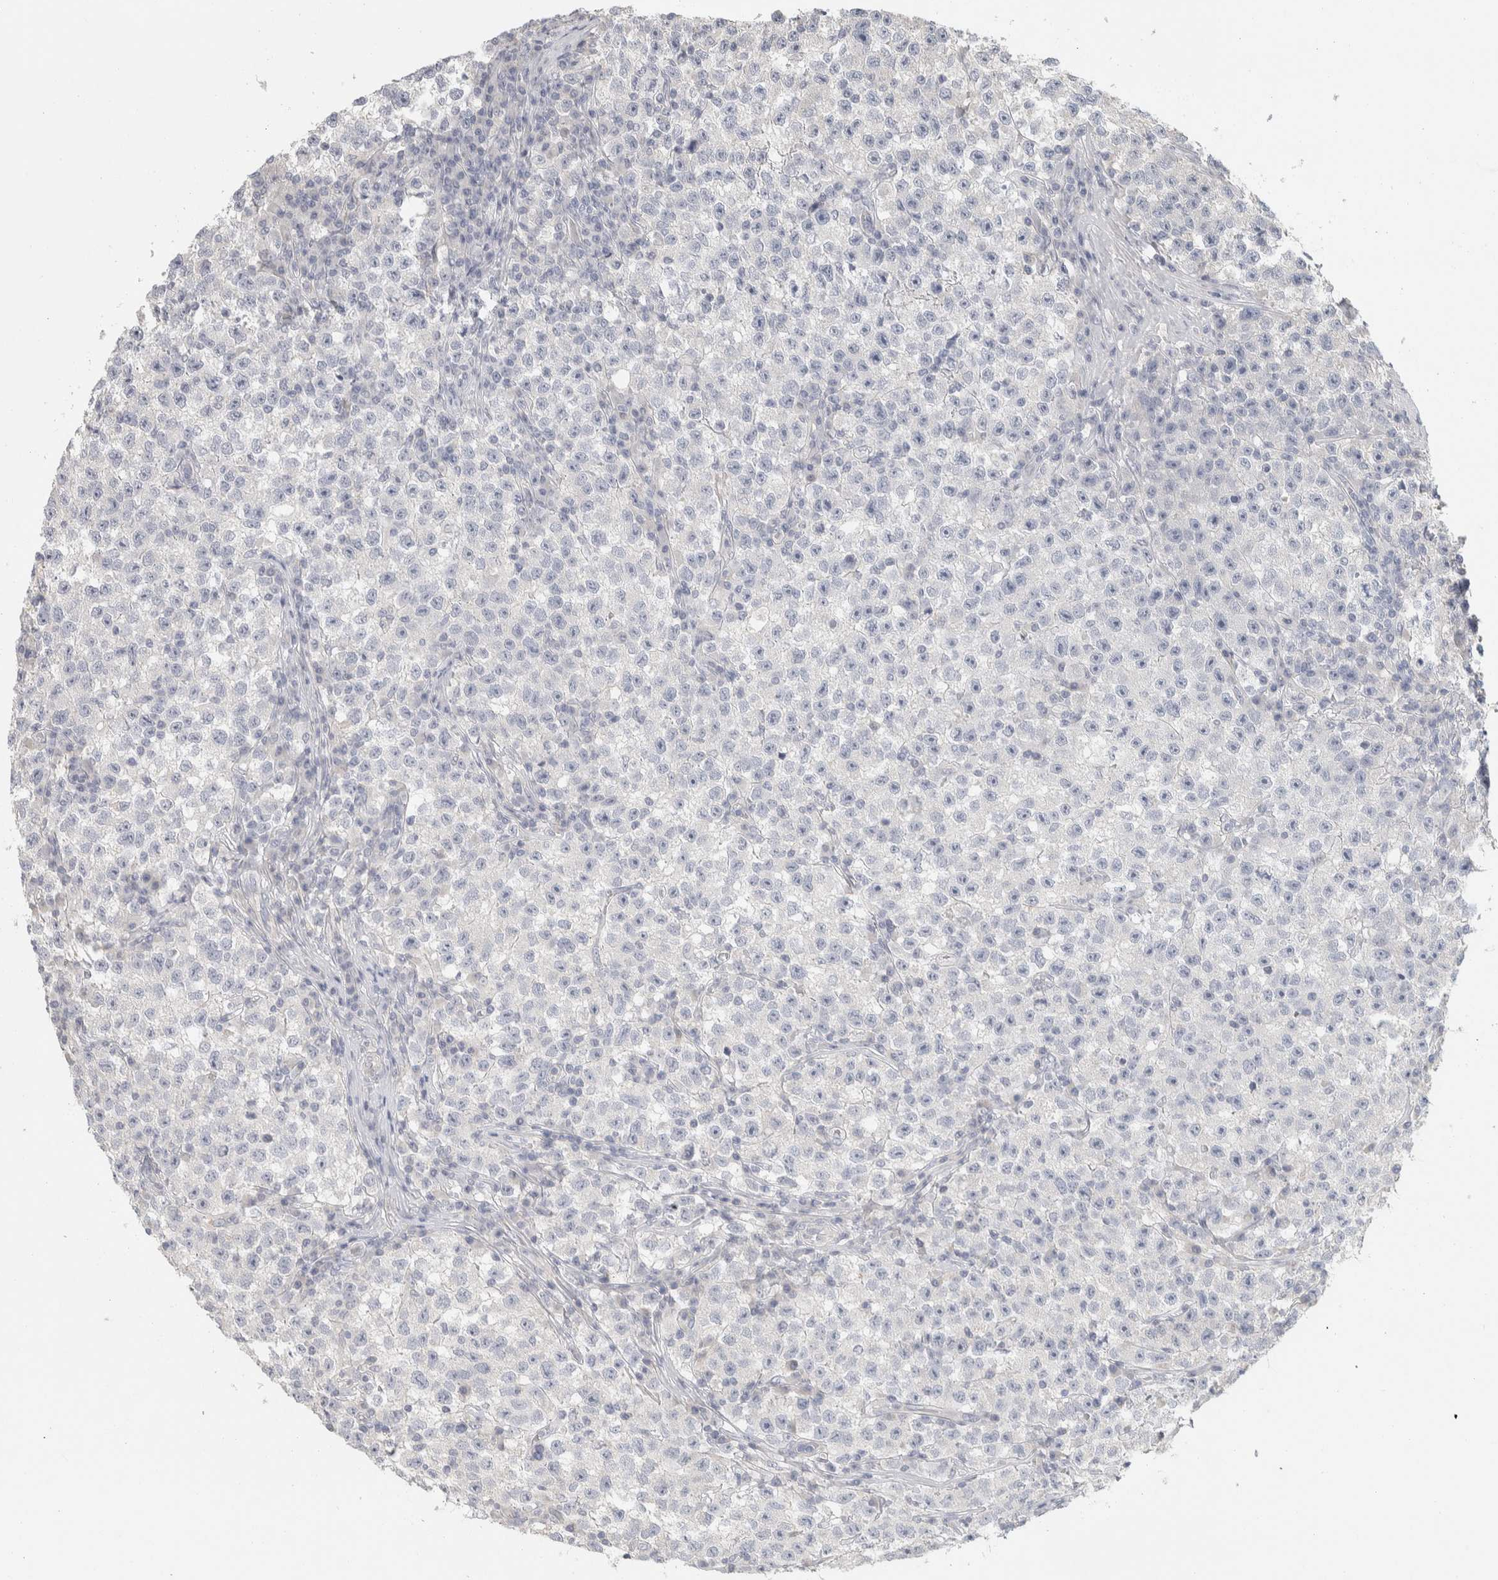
{"staining": {"intensity": "negative", "quantity": "none", "location": "none"}, "tissue": "testis cancer", "cell_type": "Tumor cells", "image_type": "cancer", "snomed": [{"axis": "morphology", "description": "Seminoma, NOS"}, {"axis": "topography", "description": "Testis"}], "caption": "Tumor cells show no significant protein positivity in testis cancer. (Stains: DAB immunohistochemistry with hematoxylin counter stain, Microscopy: brightfield microscopy at high magnification).", "gene": "DCXR", "patient": {"sex": "male", "age": 22}}